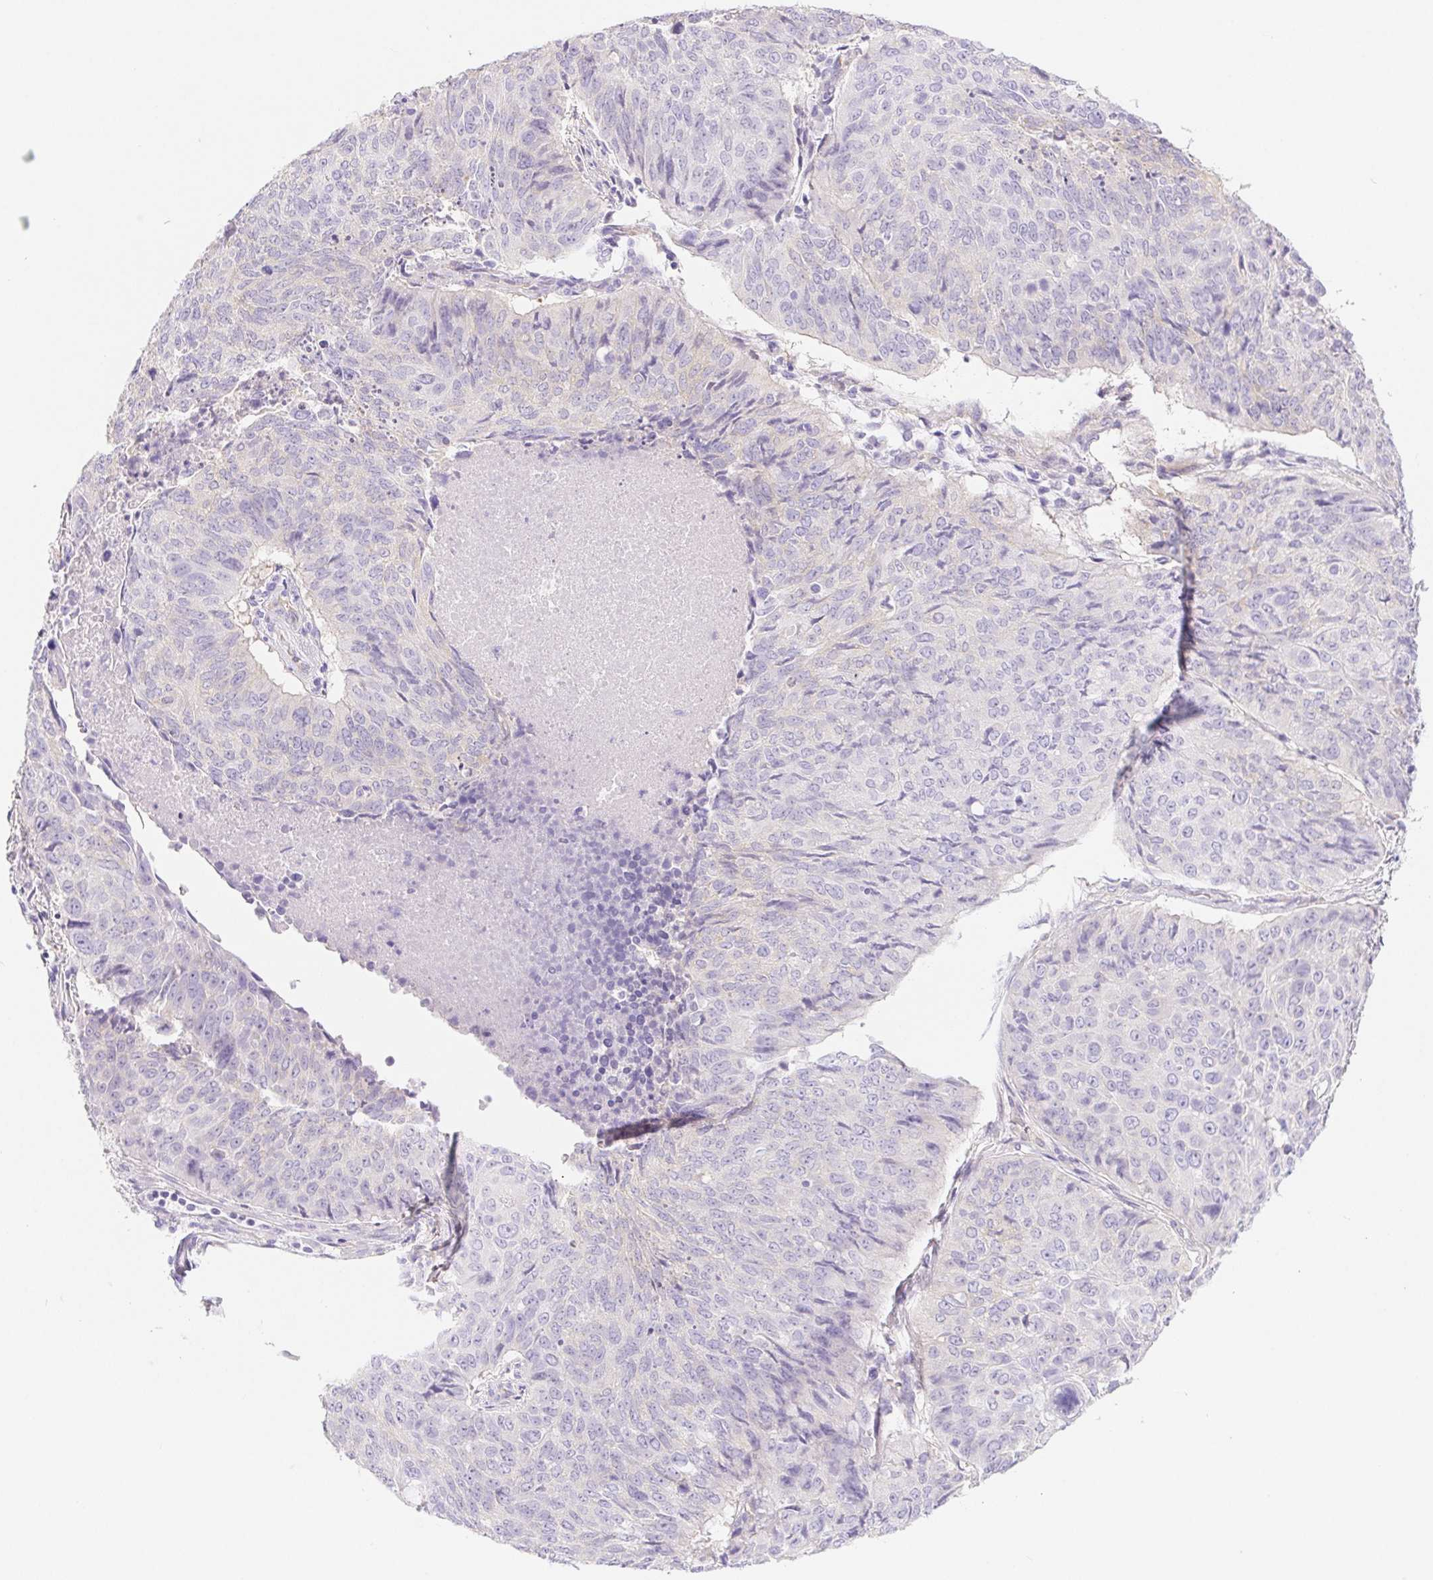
{"staining": {"intensity": "negative", "quantity": "none", "location": "none"}, "tissue": "lung cancer", "cell_type": "Tumor cells", "image_type": "cancer", "snomed": [{"axis": "morphology", "description": "Normal tissue, NOS"}, {"axis": "morphology", "description": "Squamous cell carcinoma, NOS"}, {"axis": "topography", "description": "Bronchus"}, {"axis": "topography", "description": "Lung"}], "caption": "High power microscopy photomicrograph of an IHC micrograph of lung cancer (squamous cell carcinoma), revealing no significant positivity in tumor cells.", "gene": "PNLIP", "patient": {"sex": "male", "age": 64}}